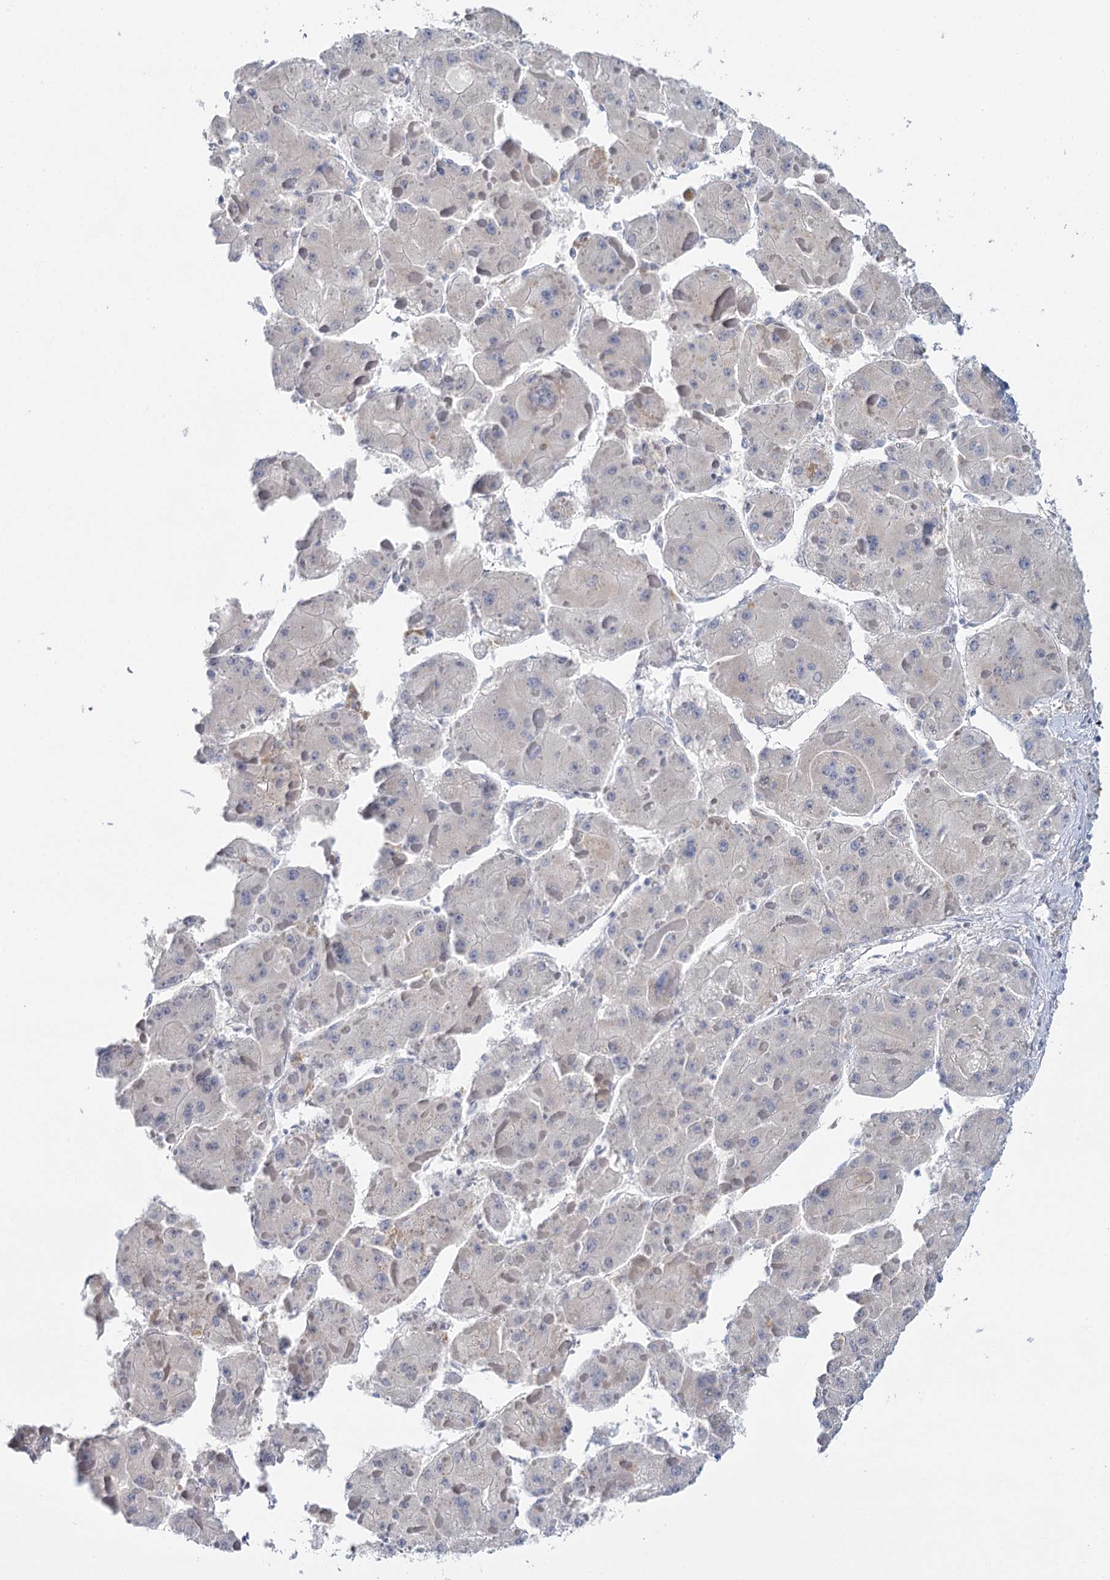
{"staining": {"intensity": "negative", "quantity": "none", "location": "none"}, "tissue": "liver cancer", "cell_type": "Tumor cells", "image_type": "cancer", "snomed": [{"axis": "morphology", "description": "Carcinoma, Hepatocellular, NOS"}, {"axis": "topography", "description": "Liver"}], "caption": "The photomicrograph demonstrates no significant expression in tumor cells of liver cancer (hepatocellular carcinoma). (Immunohistochemistry, brightfield microscopy, high magnification).", "gene": "IGSF3", "patient": {"sex": "female", "age": 73}}